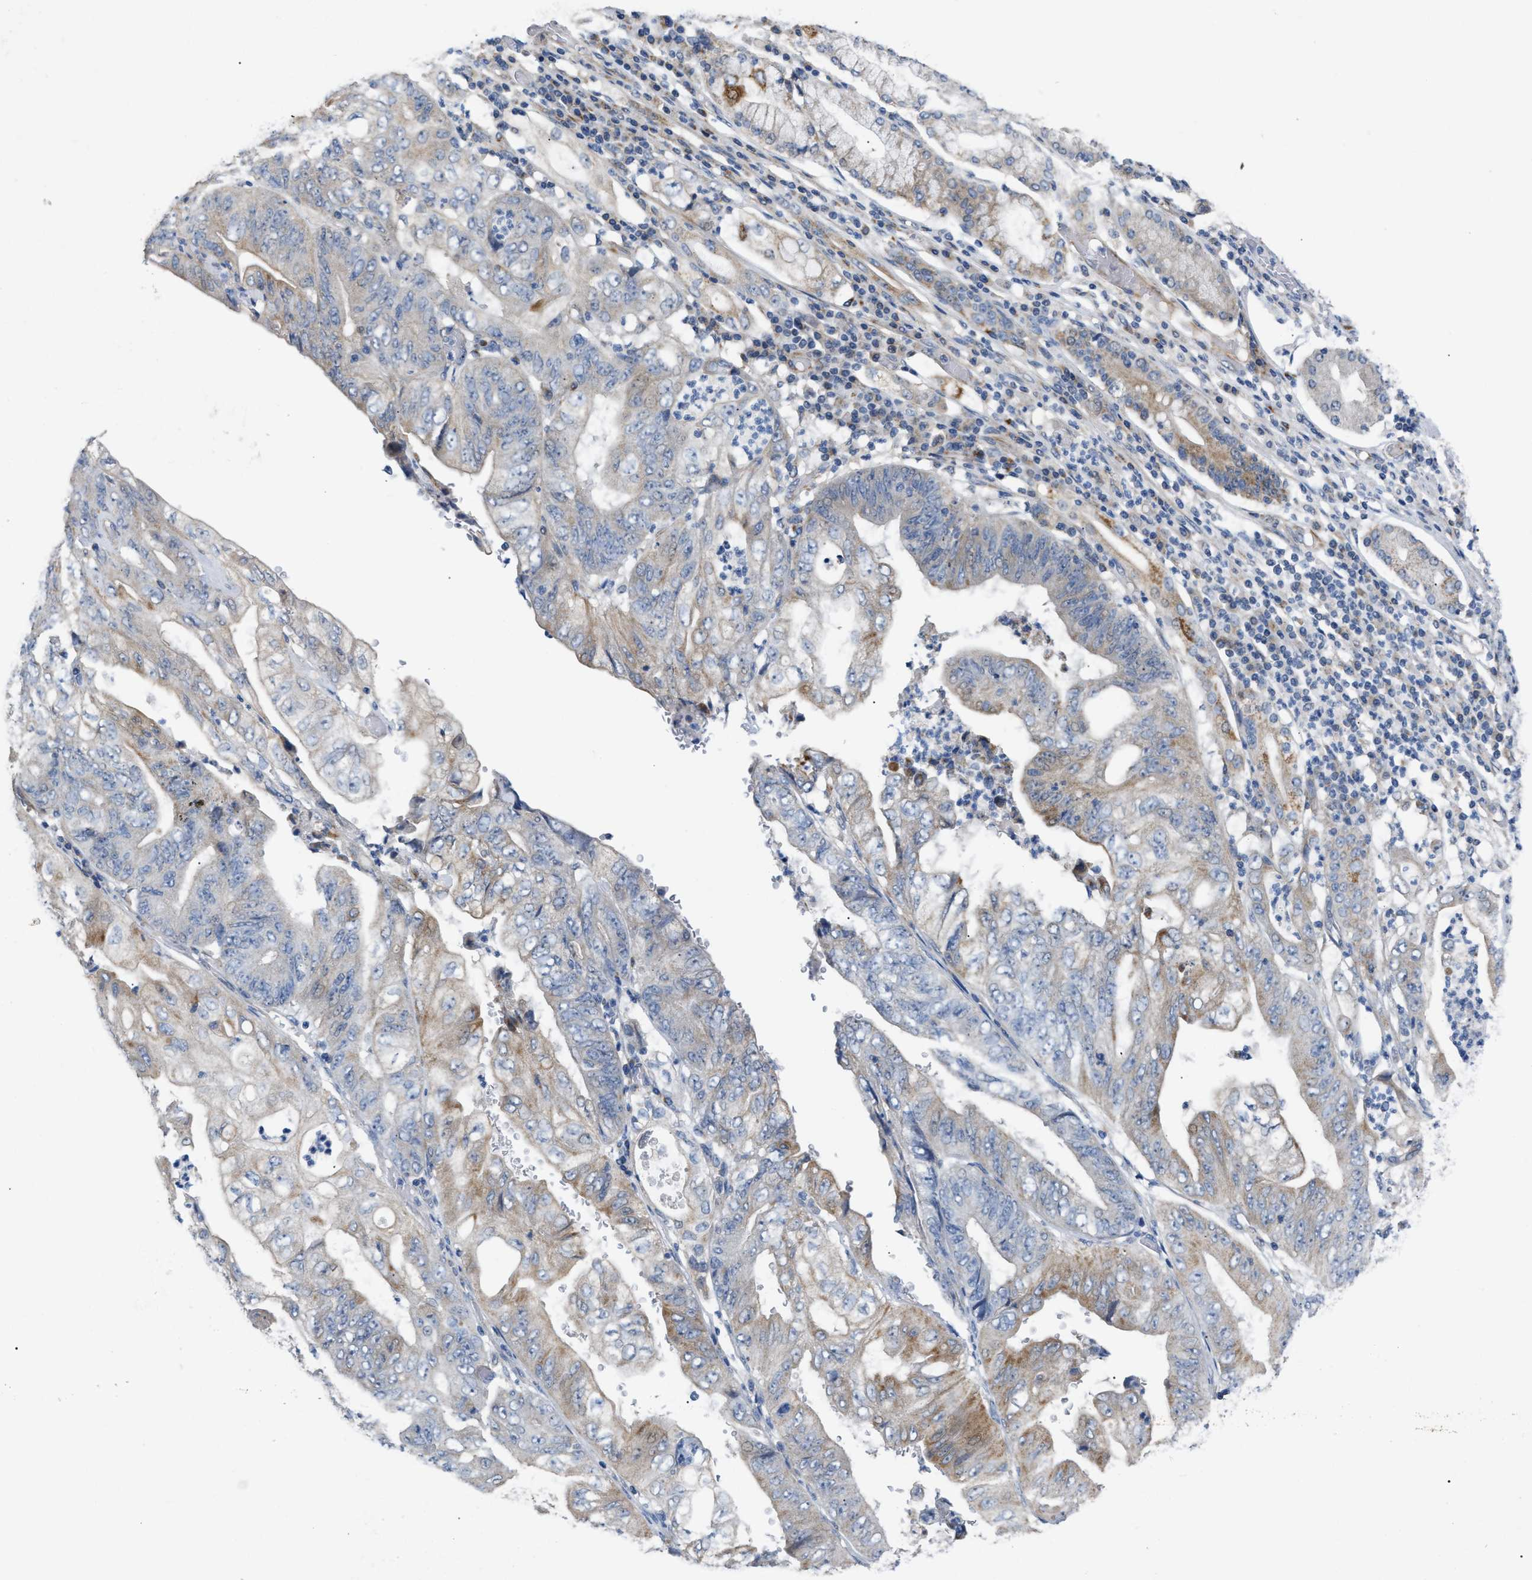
{"staining": {"intensity": "moderate", "quantity": "<25%", "location": "cytoplasmic/membranous"}, "tissue": "stomach cancer", "cell_type": "Tumor cells", "image_type": "cancer", "snomed": [{"axis": "morphology", "description": "Adenocarcinoma, NOS"}, {"axis": "topography", "description": "Stomach"}], "caption": "Immunohistochemical staining of human adenocarcinoma (stomach) shows low levels of moderate cytoplasmic/membranous positivity in about <25% of tumor cells.", "gene": "DHX58", "patient": {"sex": "female", "age": 73}}